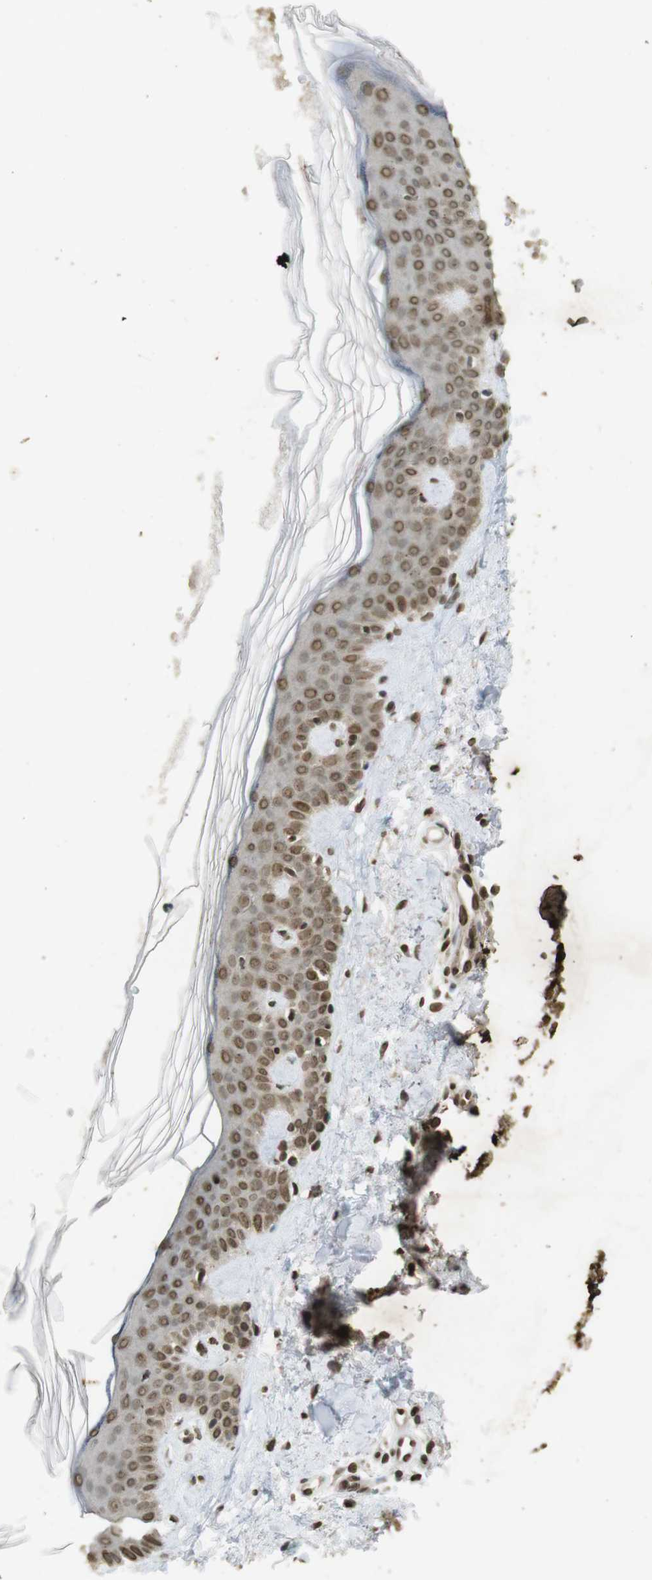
{"staining": {"intensity": "moderate", "quantity": ">75%", "location": "nuclear"}, "tissue": "skin", "cell_type": "Fibroblasts", "image_type": "normal", "snomed": [{"axis": "morphology", "description": "Normal tissue, NOS"}, {"axis": "topography", "description": "Skin"}], "caption": "A medium amount of moderate nuclear expression is appreciated in approximately >75% of fibroblasts in normal skin. (IHC, brightfield microscopy, high magnification).", "gene": "FOXA3", "patient": {"sex": "male", "age": 67}}